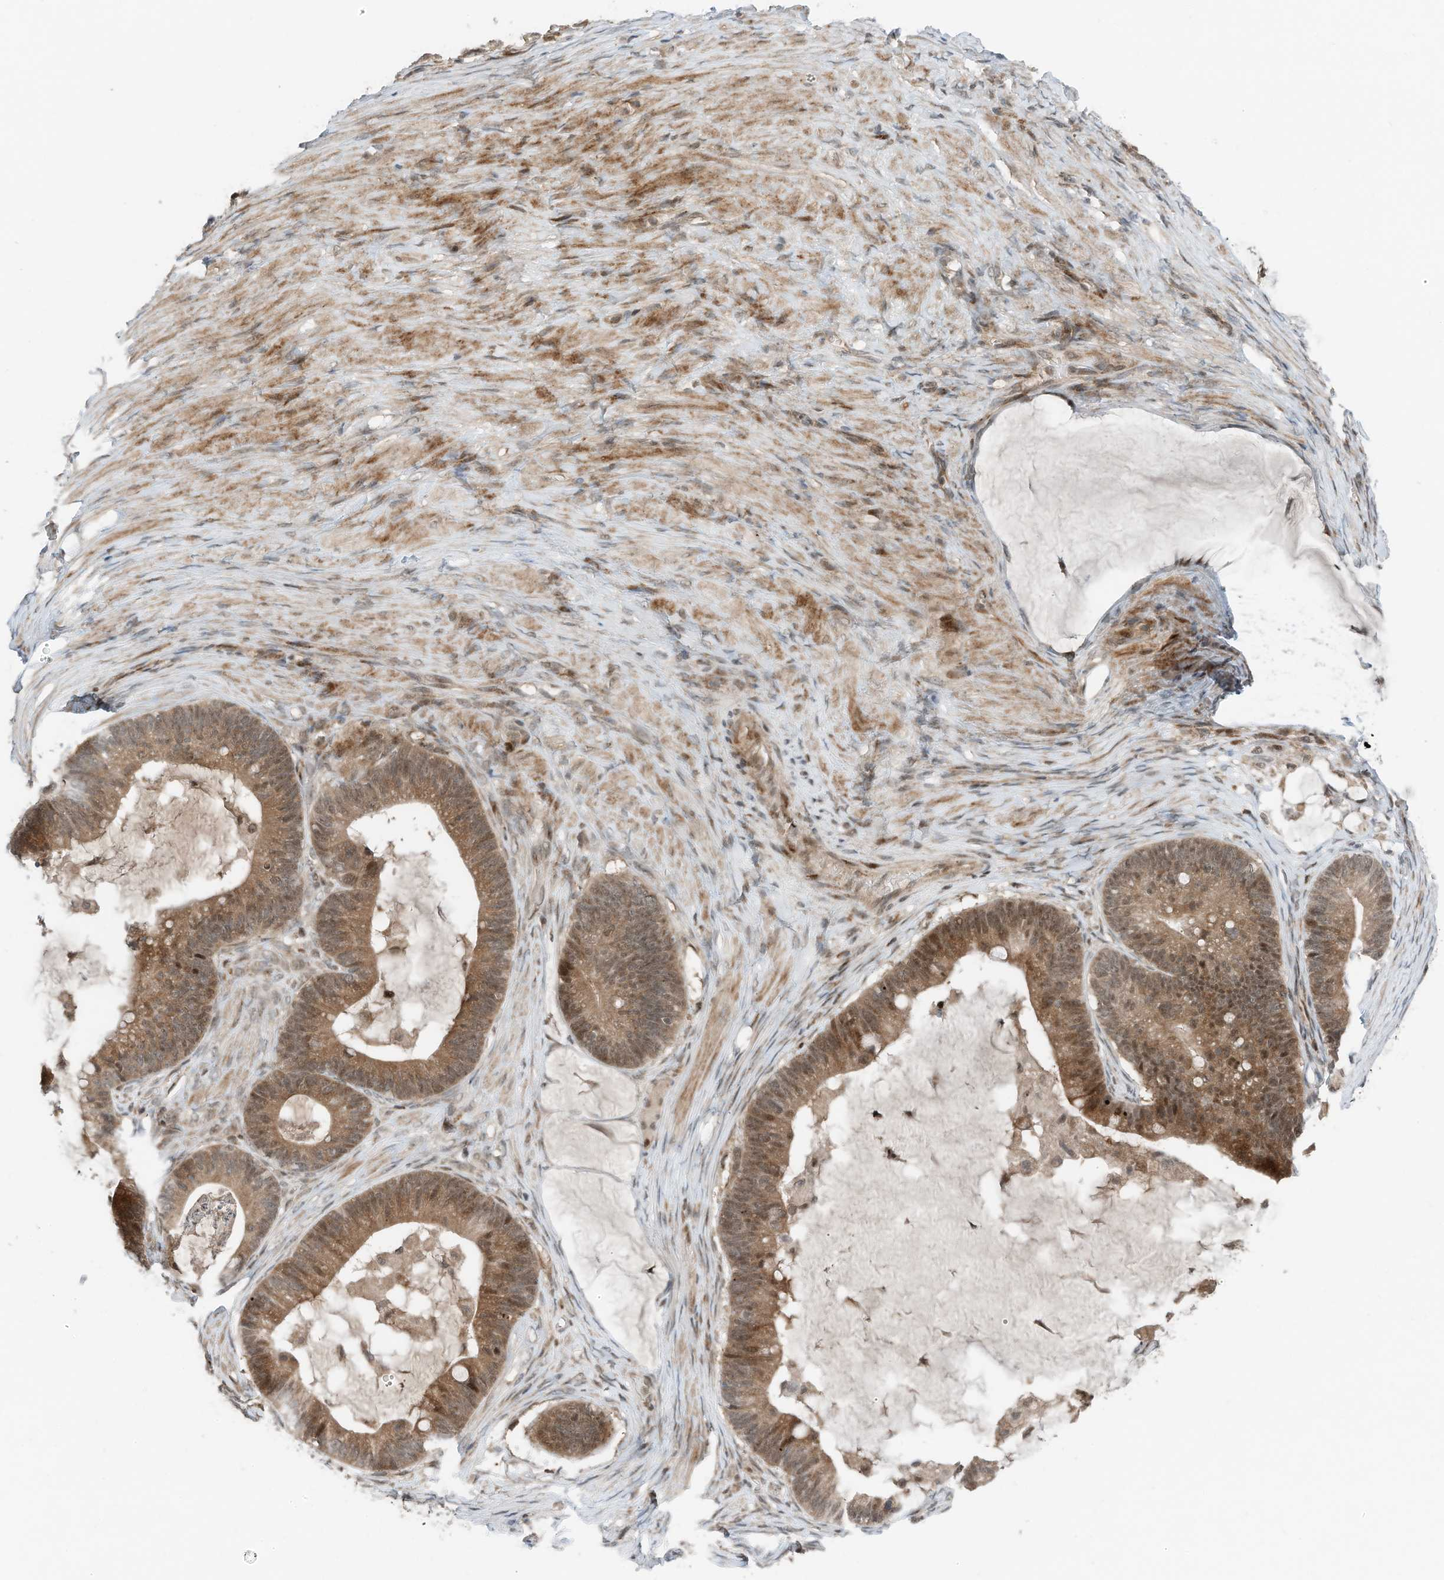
{"staining": {"intensity": "moderate", "quantity": ">75%", "location": "cytoplasmic/membranous,nuclear"}, "tissue": "ovarian cancer", "cell_type": "Tumor cells", "image_type": "cancer", "snomed": [{"axis": "morphology", "description": "Cystadenocarcinoma, mucinous, NOS"}, {"axis": "topography", "description": "Ovary"}], "caption": "This is a photomicrograph of immunohistochemistry staining of ovarian cancer (mucinous cystadenocarcinoma), which shows moderate staining in the cytoplasmic/membranous and nuclear of tumor cells.", "gene": "RMND1", "patient": {"sex": "female", "age": 61}}